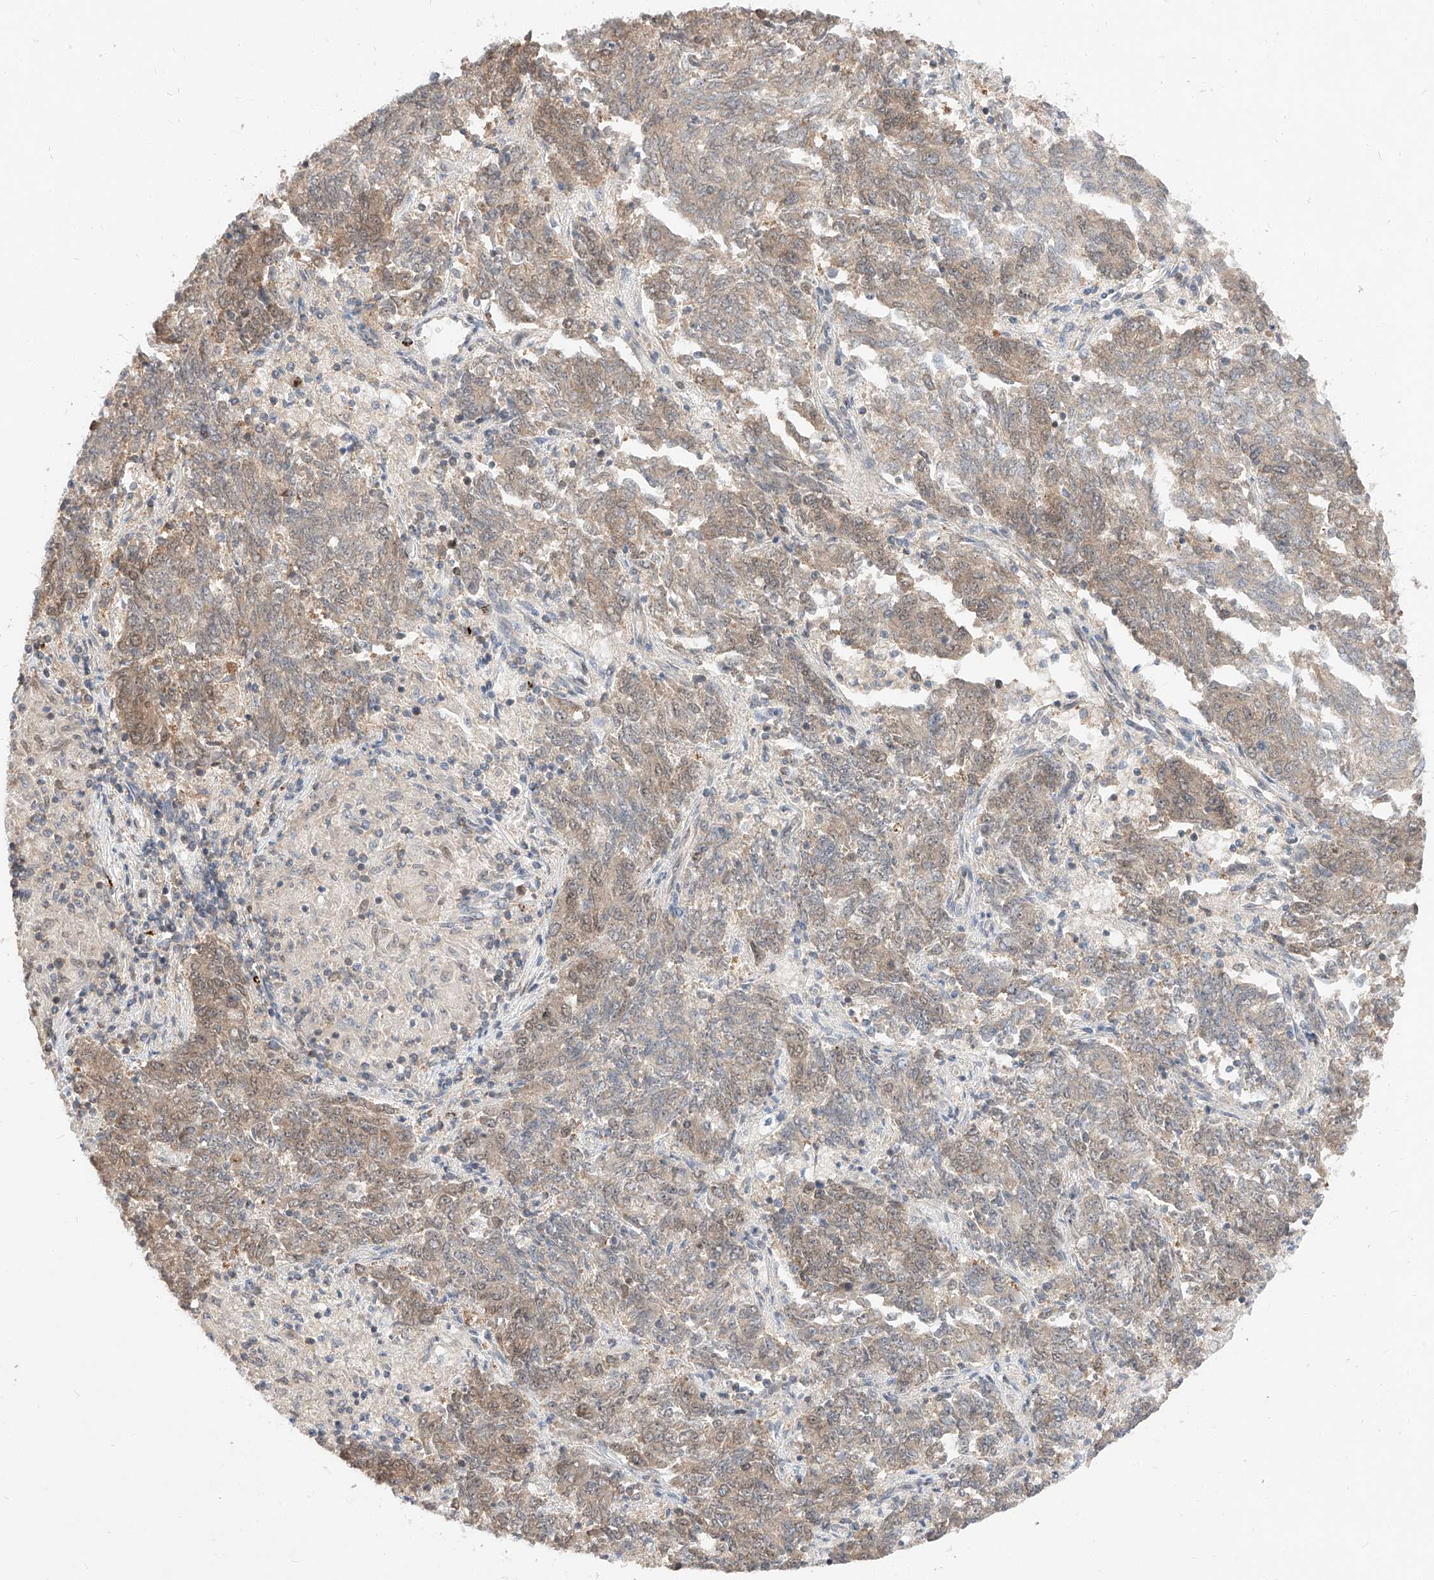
{"staining": {"intensity": "weak", "quantity": ">75%", "location": "cytoplasmic/membranous,nuclear"}, "tissue": "endometrial cancer", "cell_type": "Tumor cells", "image_type": "cancer", "snomed": [{"axis": "morphology", "description": "Adenocarcinoma, NOS"}, {"axis": "topography", "description": "Endometrium"}], "caption": "Weak cytoplasmic/membranous and nuclear protein positivity is identified in approximately >75% of tumor cells in endometrial cancer (adenocarcinoma). The protein is shown in brown color, while the nuclei are stained blue.", "gene": "DIRAS3", "patient": {"sex": "female", "age": 80}}